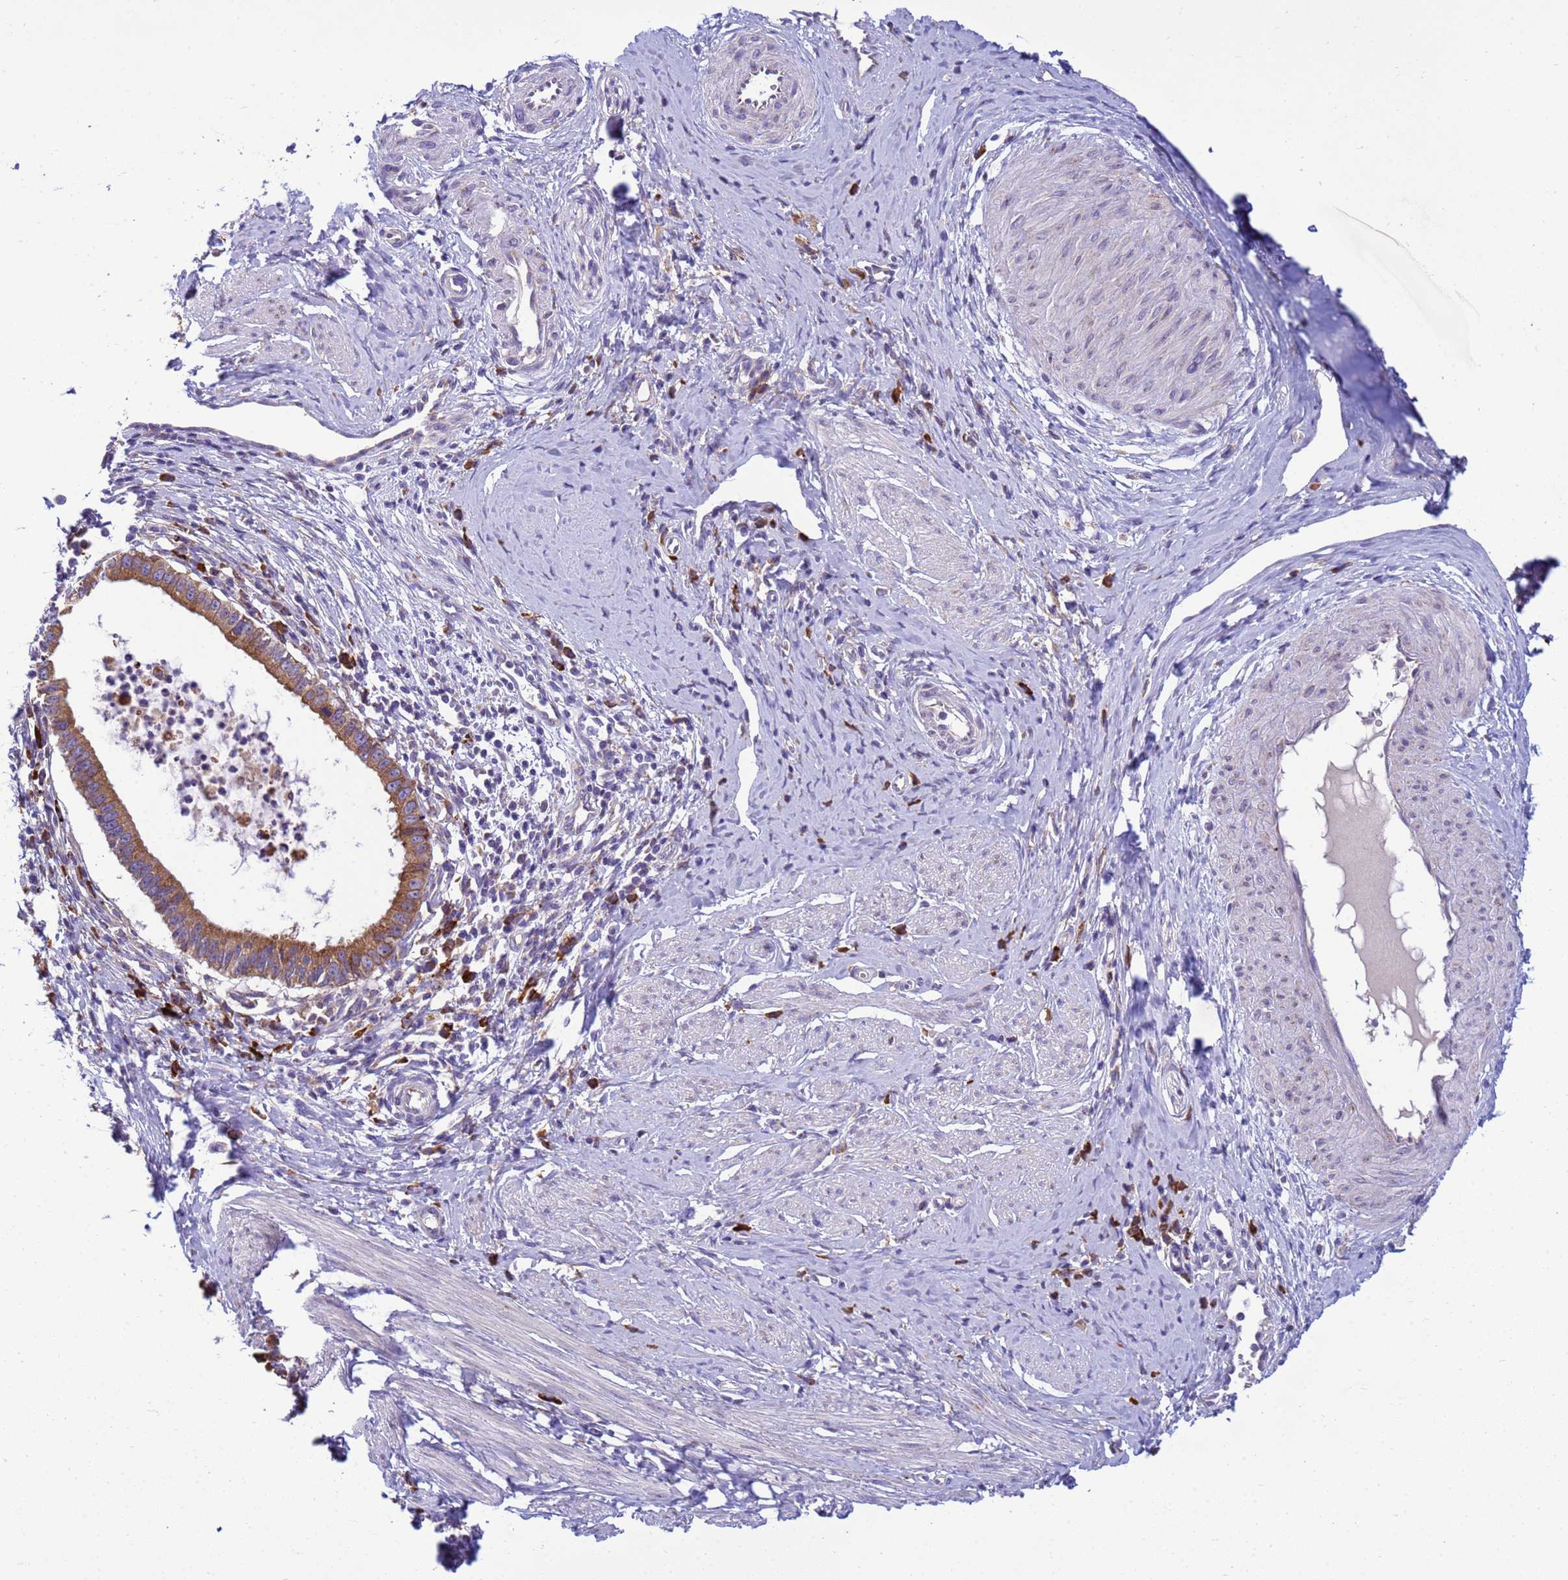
{"staining": {"intensity": "moderate", "quantity": ">75%", "location": "cytoplasmic/membranous"}, "tissue": "cervical cancer", "cell_type": "Tumor cells", "image_type": "cancer", "snomed": [{"axis": "morphology", "description": "Adenocarcinoma, NOS"}, {"axis": "topography", "description": "Cervix"}], "caption": "High-power microscopy captured an immunohistochemistry micrograph of cervical cancer (adenocarcinoma), revealing moderate cytoplasmic/membranous staining in approximately >75% of tumor cells. The staining was performed using DAB to visualize the protein expression in brown, while the nuclei were stained in blue with hematoxylin (Magnification: 20x).", "gene": "THAP5", "patient": {"sex": "female", "age": 36}}